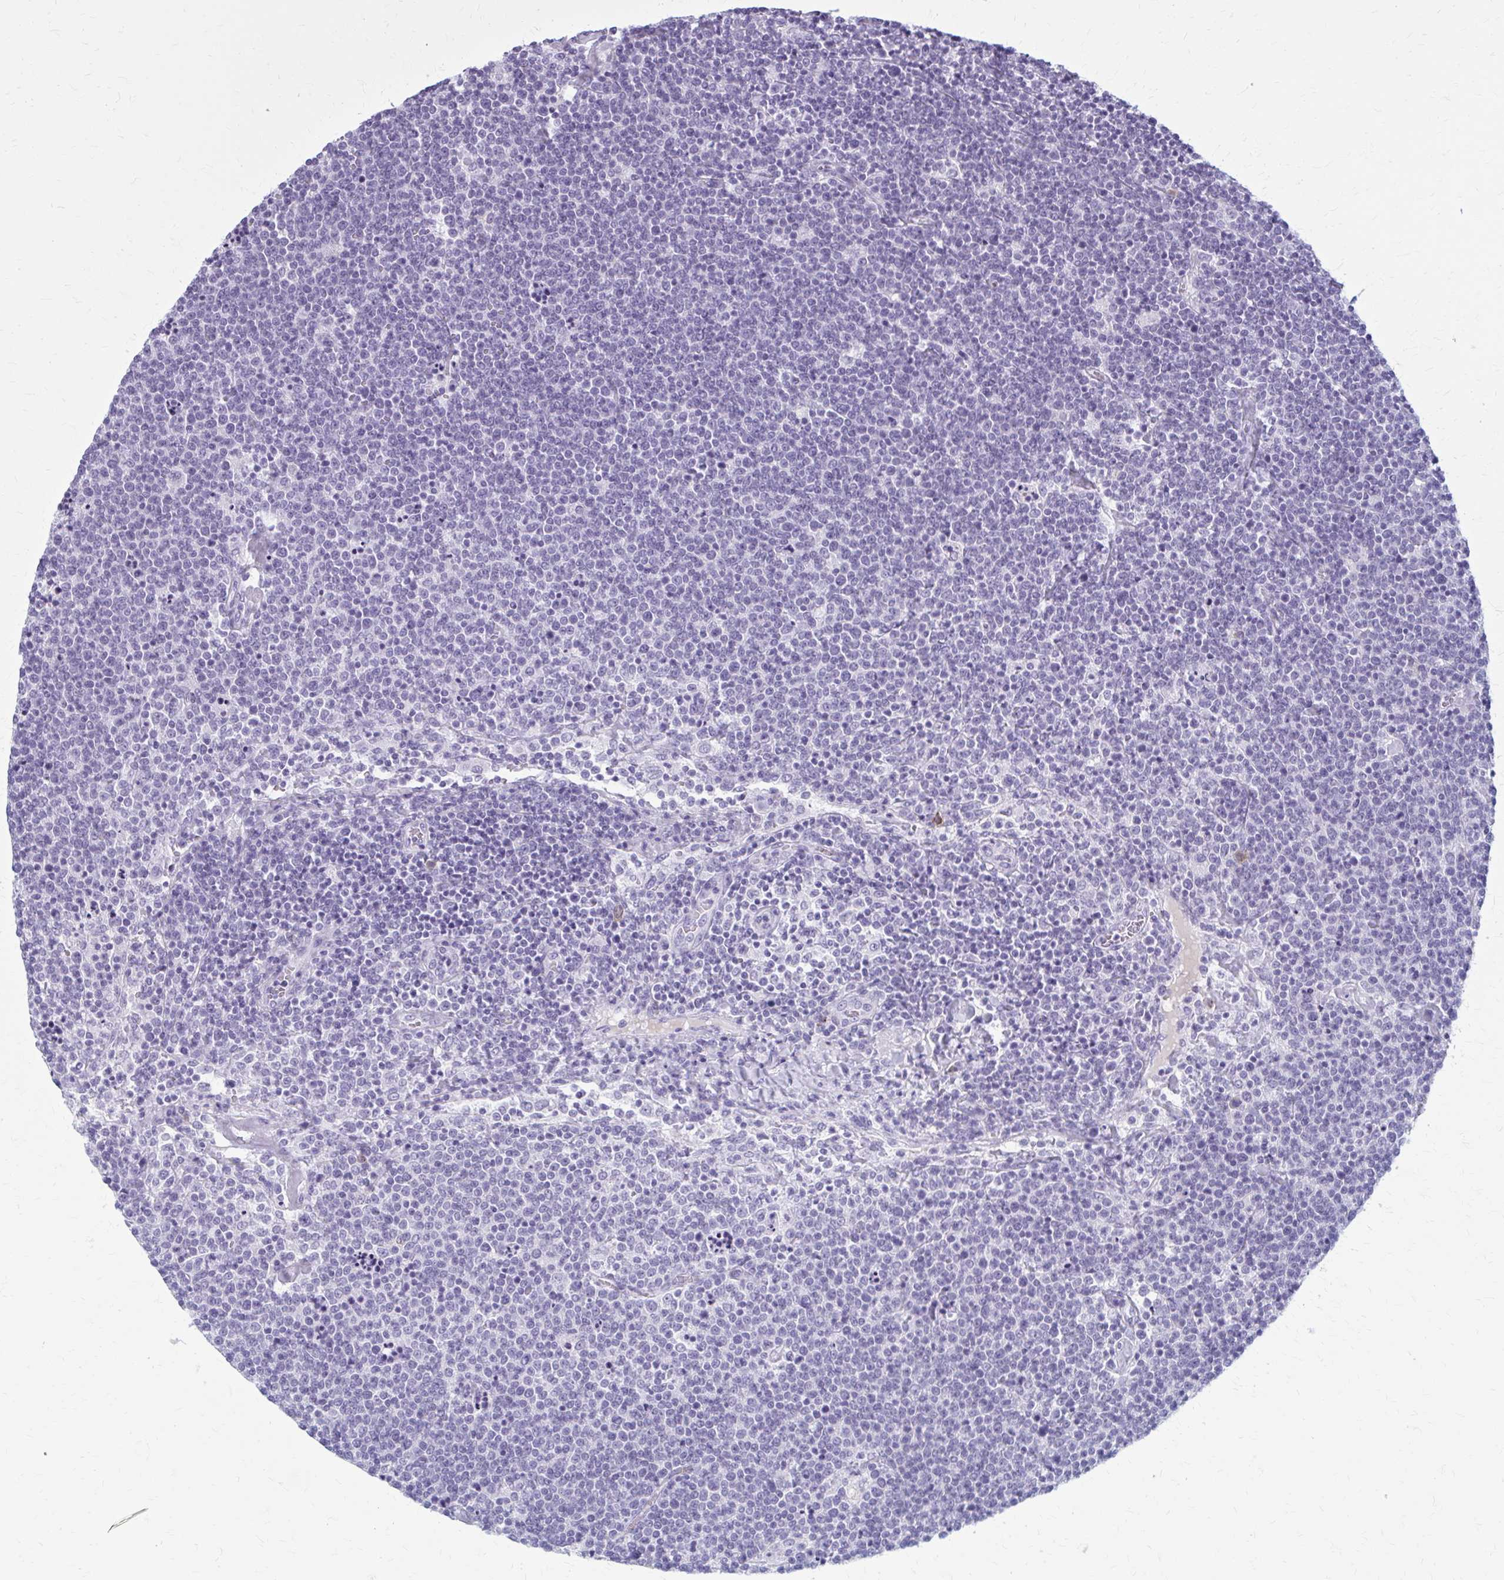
{"staining": {"intensity": "negative", "quantity": "none", "location": "none"}, "tissue": "lymphoma", "cell_type": "Tumor cells", "image_type": "cancer", "snomed": [{"axis": "morphology", "description": "Malignant lymphoma, non-Hodgkin's type, High grade"}, {"axis": "topography", "description": "Lymph node"}], "caption": "Histopathology image shows no protein expression in tumor cells of lymphoma tissue.", "gene": "ZDHHC7", "patient": {"sex": "male", "age": 61}}